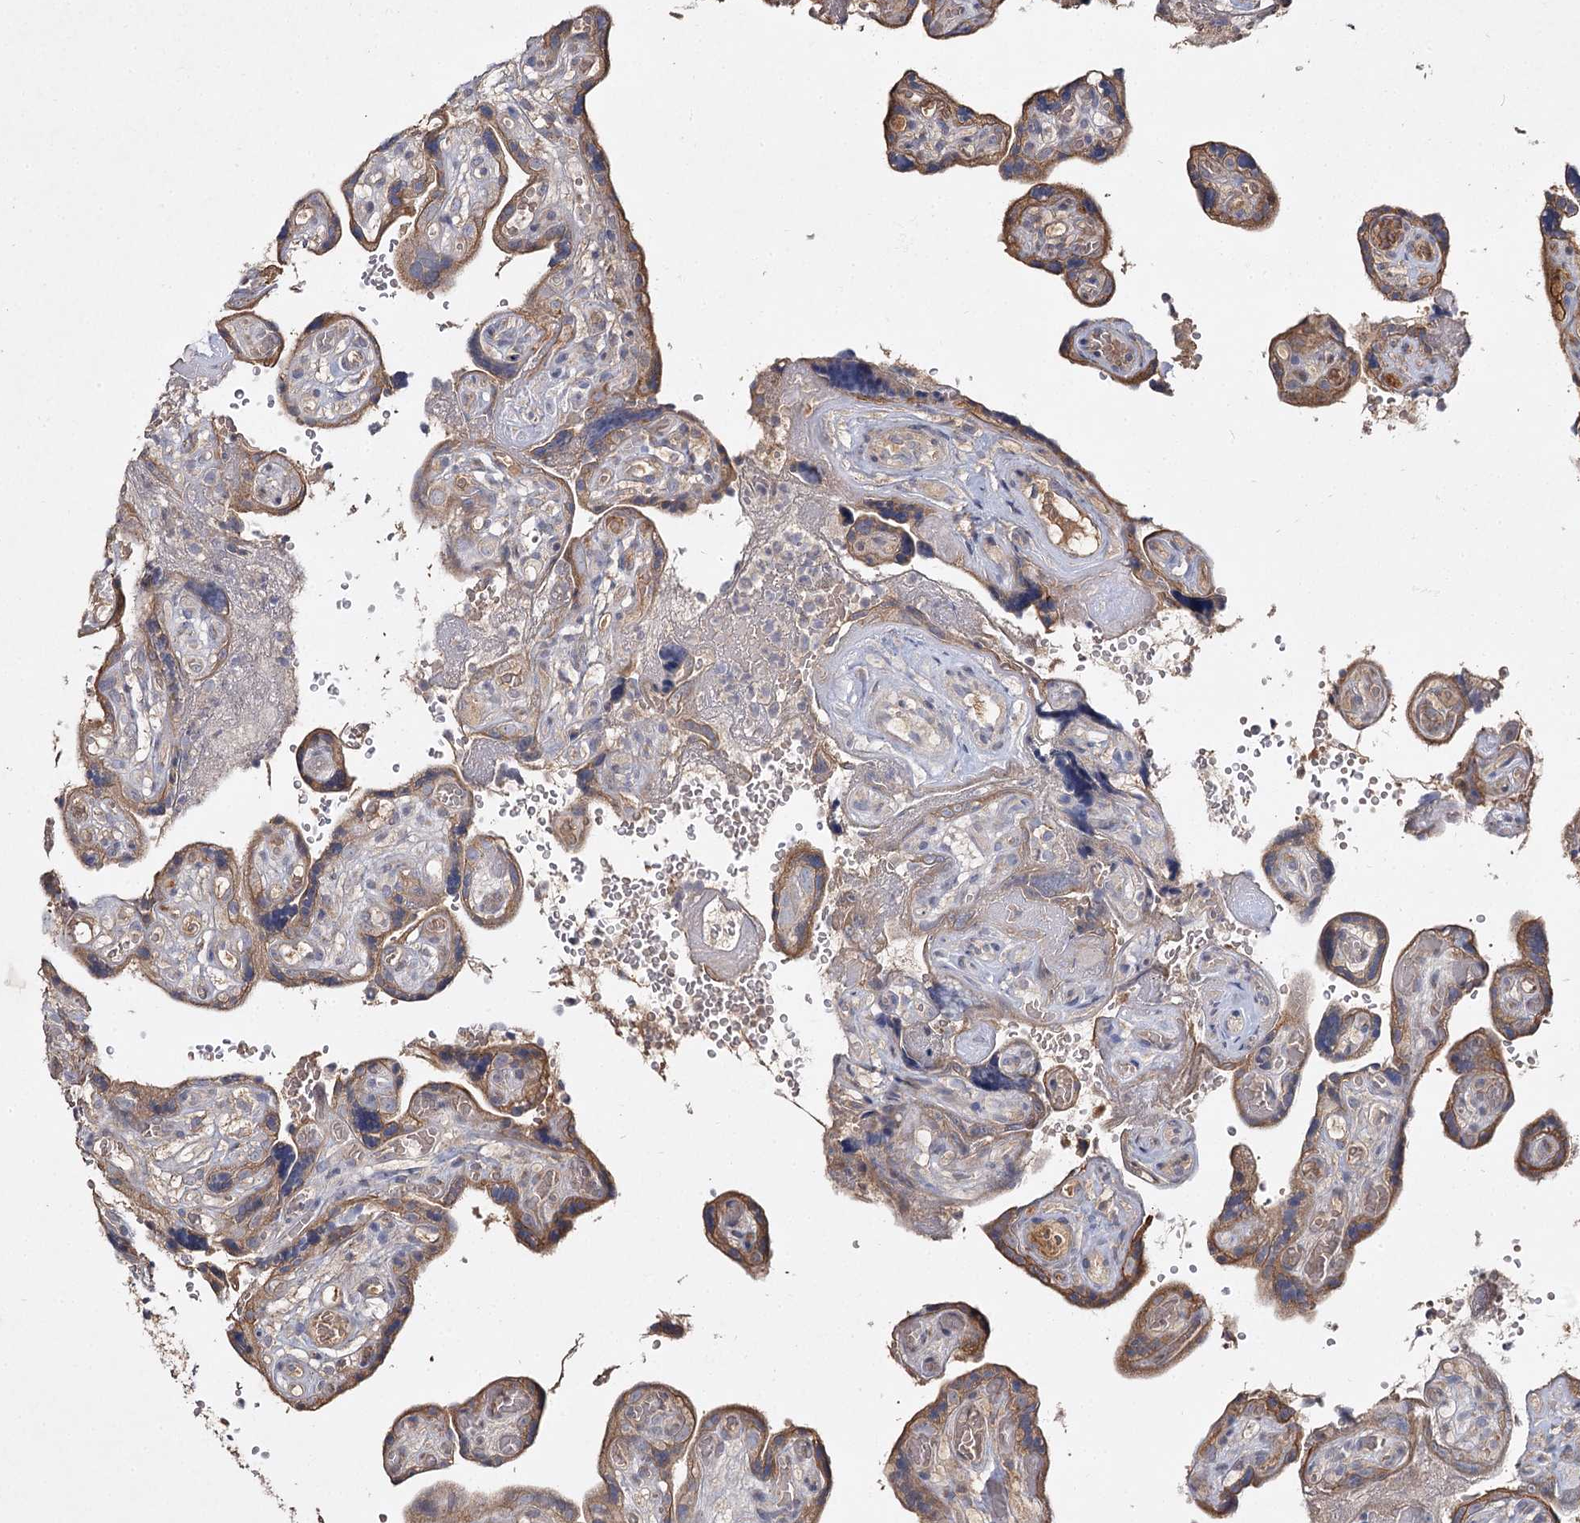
{"staining": {"intensity": "moderate", "quantity": "<25%", "location": "cytoplasmic/membranous"}, "tissue": "placenta", "cell_type": "Decidual cells", "image_type": "normal", "snomed": [{"axis": "morphology", "description": "Normal tissue, NOS"}, {"axis": "topography", "description": "Placenta"}], "caption": "Protein expression analysis of benign human placenta reveals moderate cytoplasmic/membranous staining in approximately <25% of decidual cells. (DAB (3,3'-diaminobenzidine) IHC with brightfield microscopy, high magnification).", "gene": "MFN1", "patient": {"sex": "female", "age": 30}}